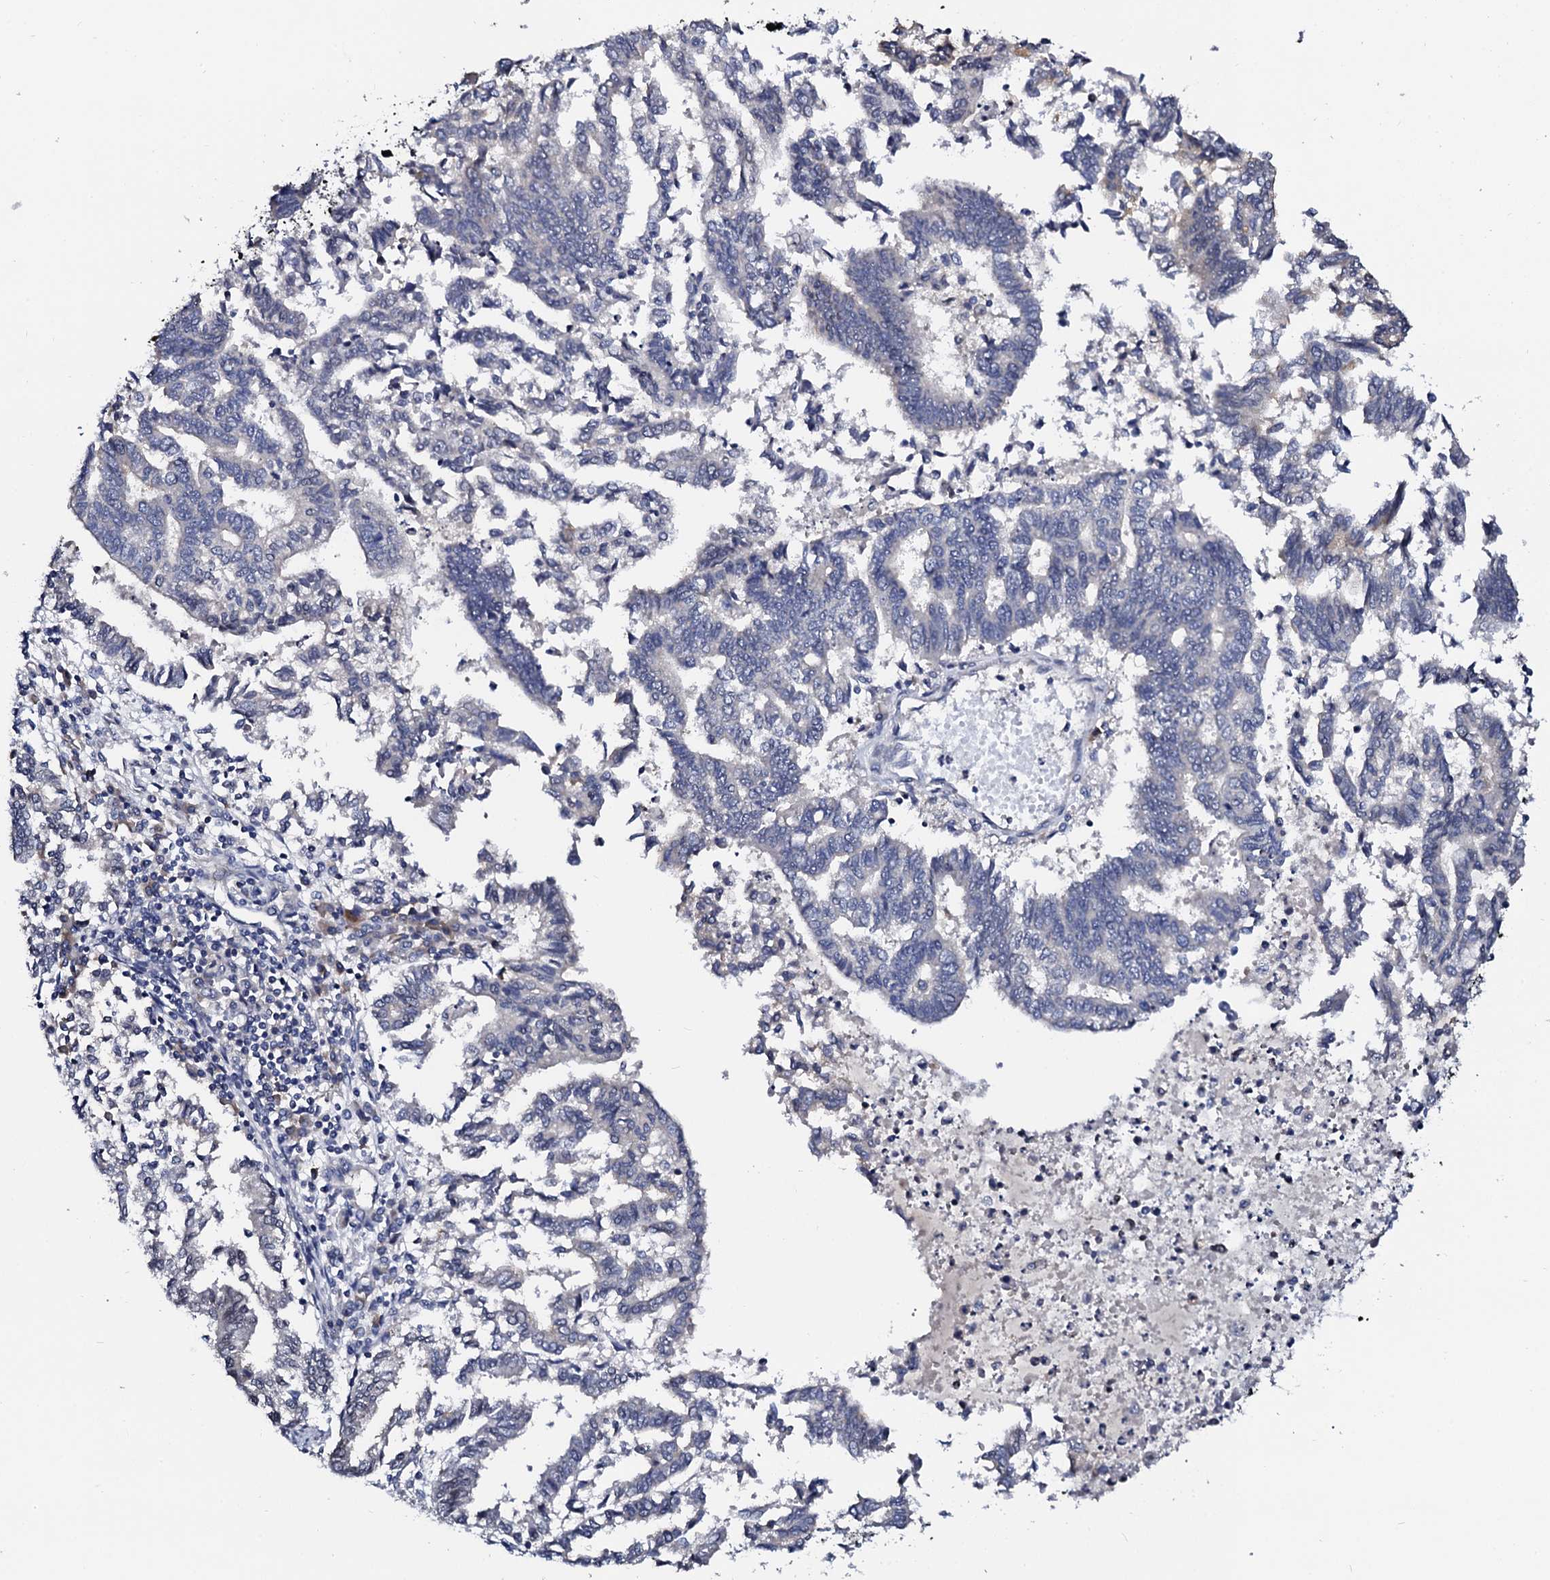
{"staining": {"intensity": "negative", "quantity": "none", "location": "none"}, "tissue": "endometrial cancer", "cell_type": "Tumor cells", "image_type": "cancer", "snomed": [{"axis": "morphology", "description": "Adenocarcinoma, NOS"}, {"axis": "topography", "description": "Endometrium"}], "caption": "Immunohistochemical staining of endometrial cancer reveals no significant positivity in tumor cells.", "gene": "NUP58", "patient": {"sex": "female", "age": 79}}